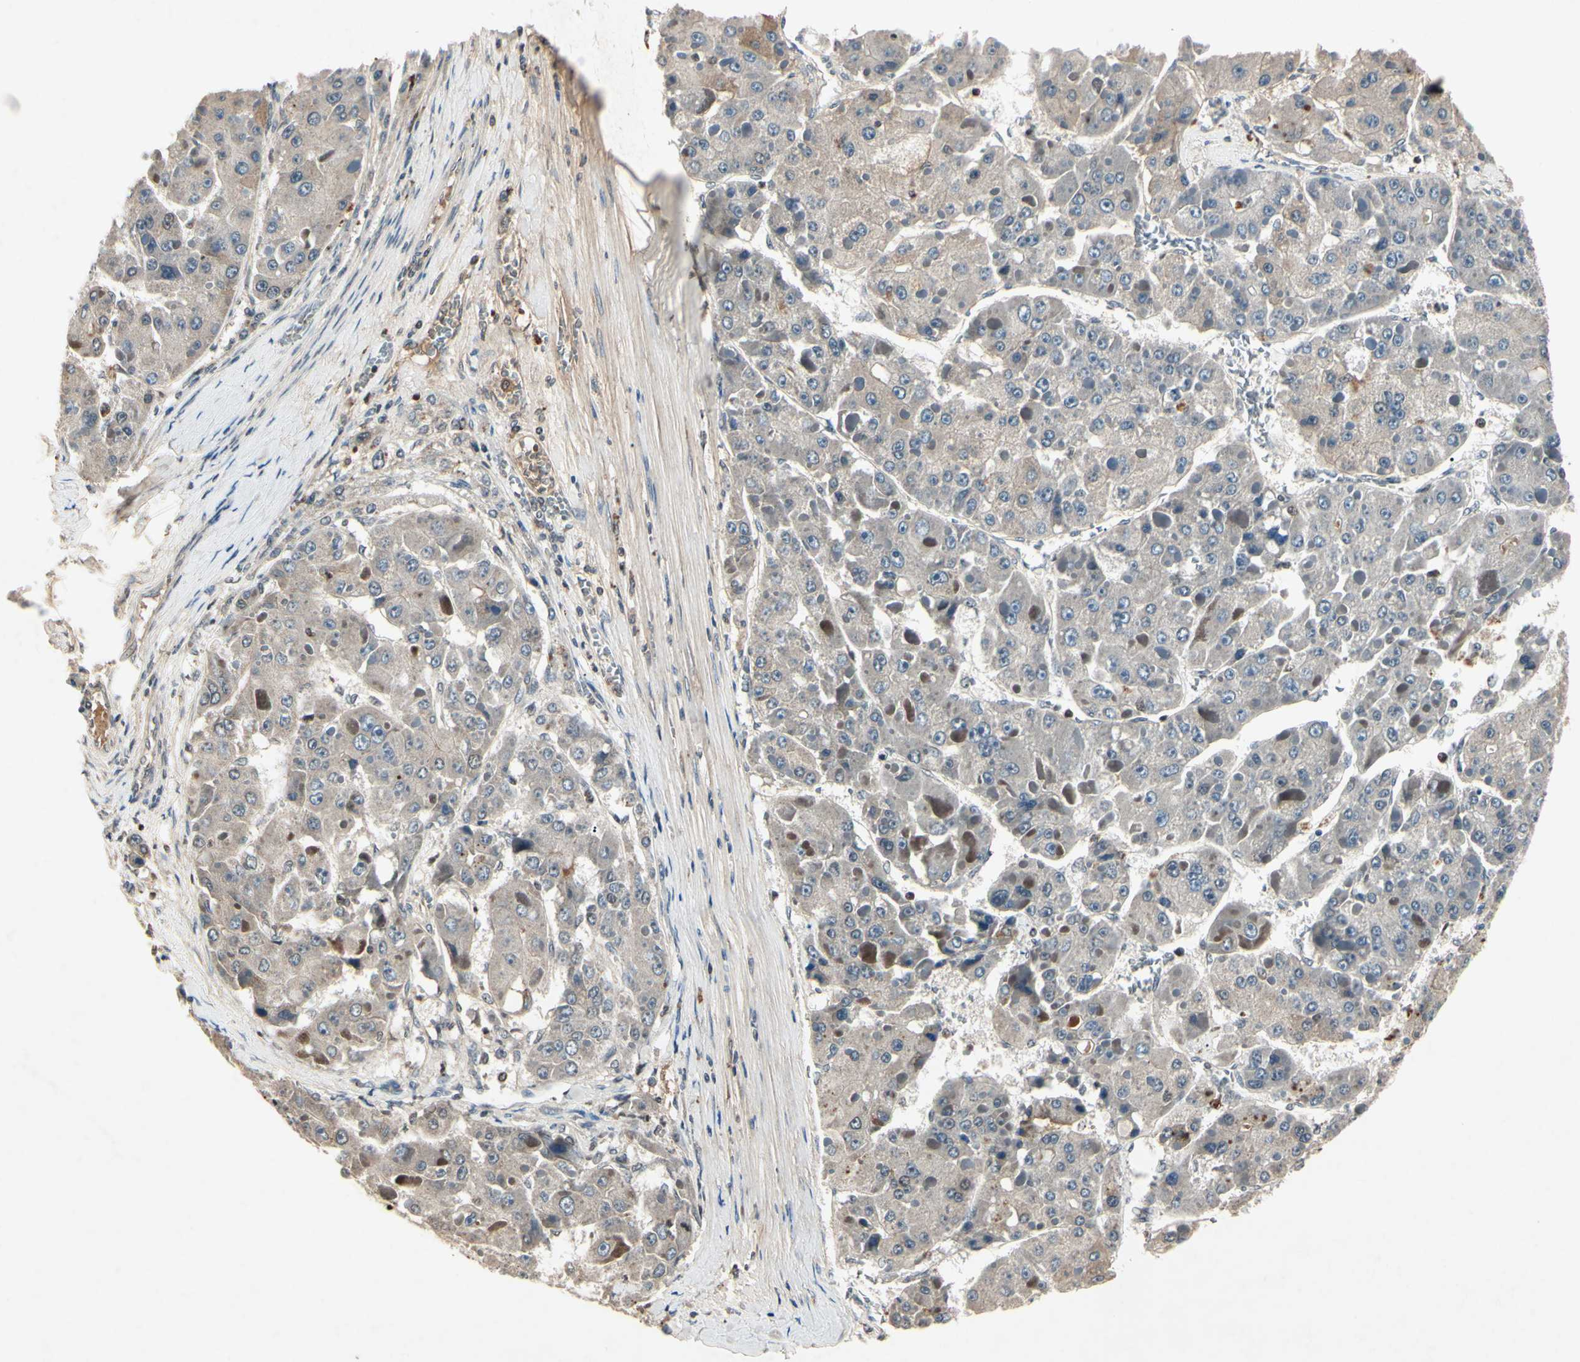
{"staining": {"intensity": "negative", "quantity": "none", "location": "none"}, "tissue": "liver cancer", "cell_type": "Tumor cells", "image_type": "cancer", "snomed": [{"axis": "morphology", "description": "Carcinoma, Hepatocellular, NOS"}, {"axis": "topography", "description": "Liver"}], "caption": "This is an immunohistochemistry image of human liver cancer (hepatocellular carcinoma). There is no staining in tumor cells.", "gene": "AEBP1", "patient": {"sex": "female", "age": 73}}